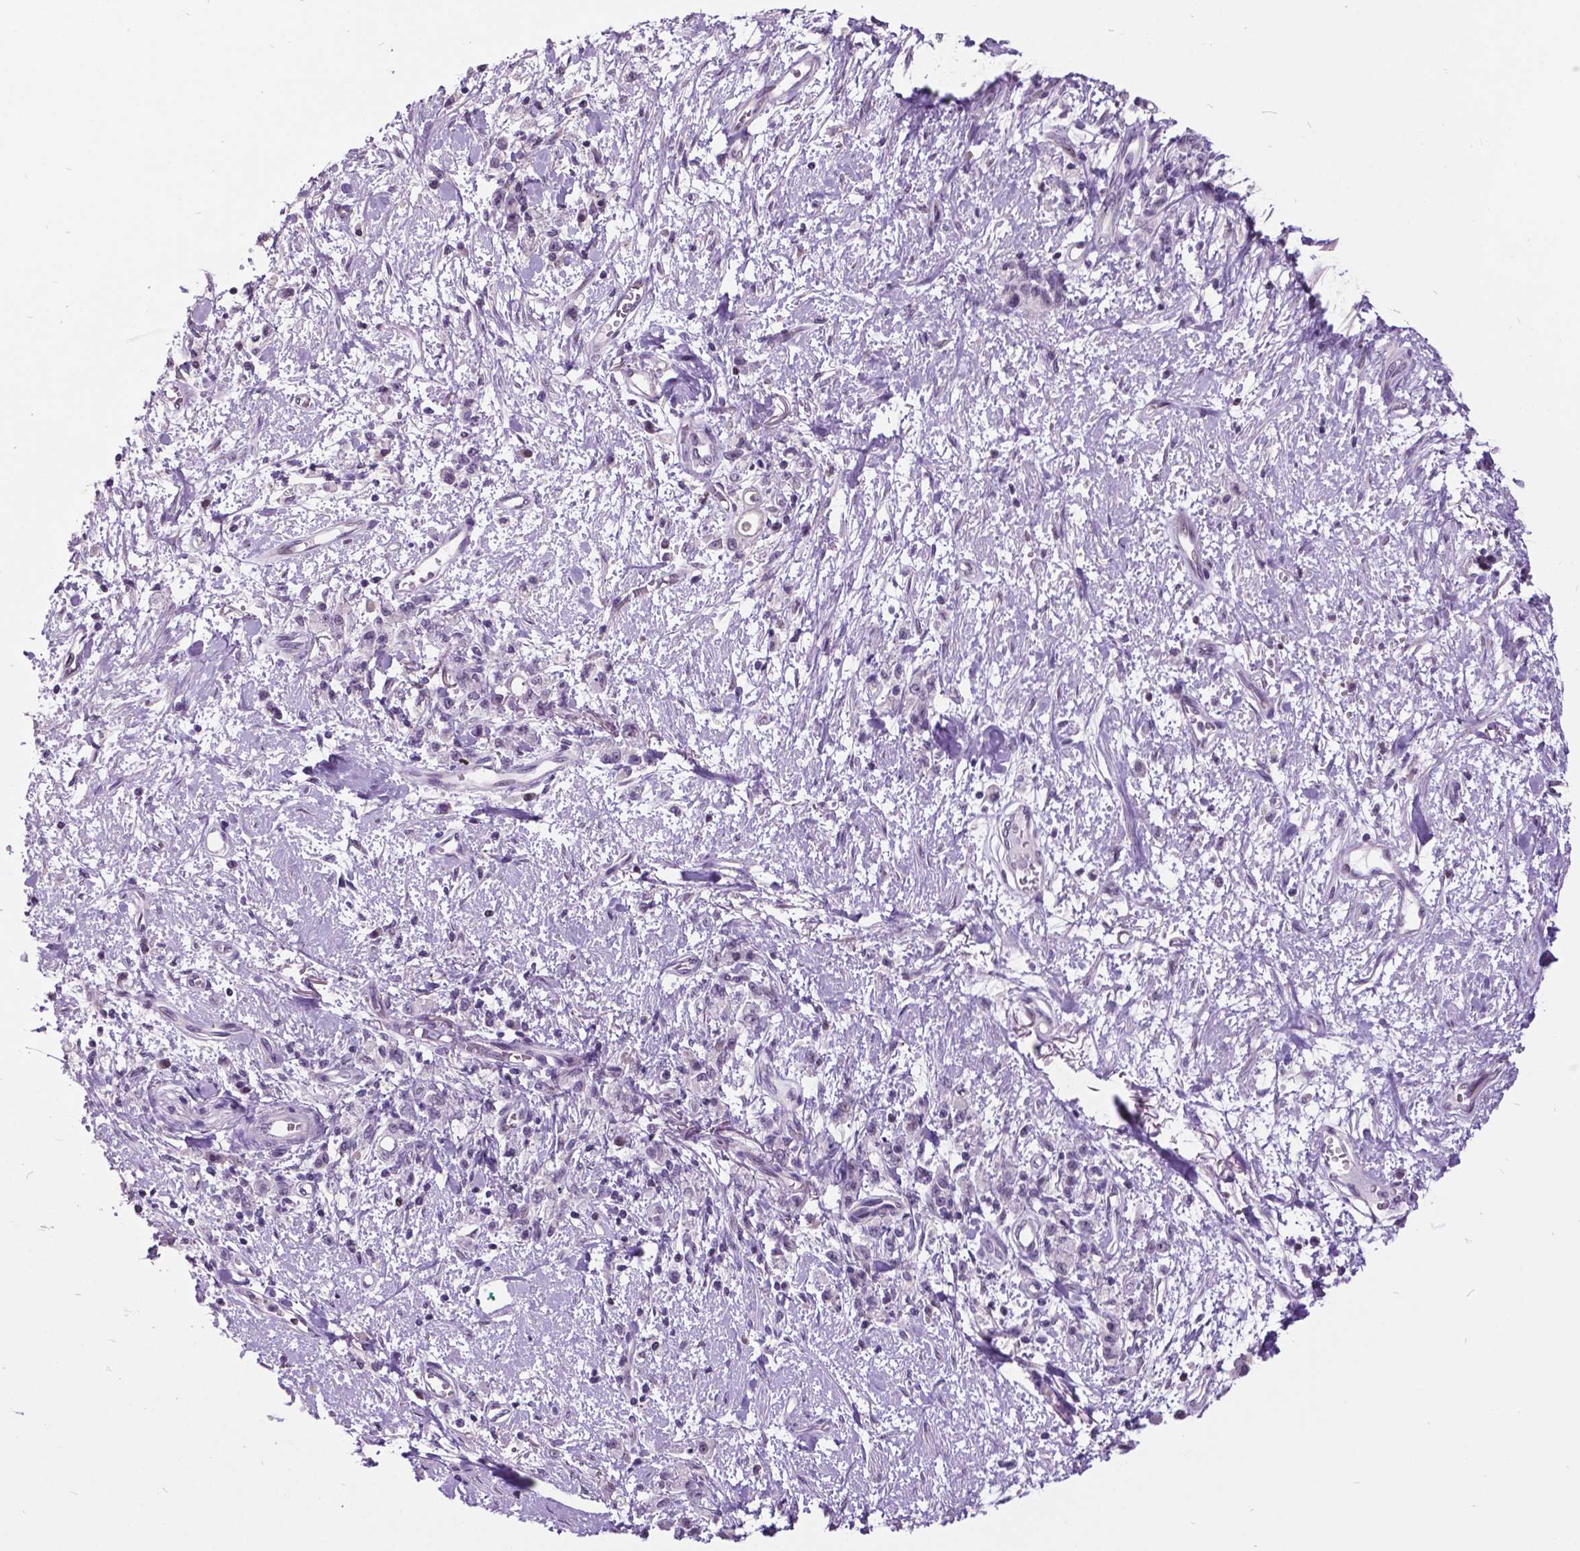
{"staining": {"intensity": "negative", "quantity": "none", "location": "none"}, "tissue": "stomach cancer", "cell_type": "Tumor cells", "image_type": "cancer", "snomed": [{"axis": "morphology", "description": "Adenocarcinoma, NOS"}, {"axis": "topography", "description": "Stomach"}], "caption": "Stomach cancer (adenocarcinoma) stained for a protein using IHC demonstrates no staining tumor cells.", "gene": "DPF3", "patient": {"sex": "male", "age": 77}}